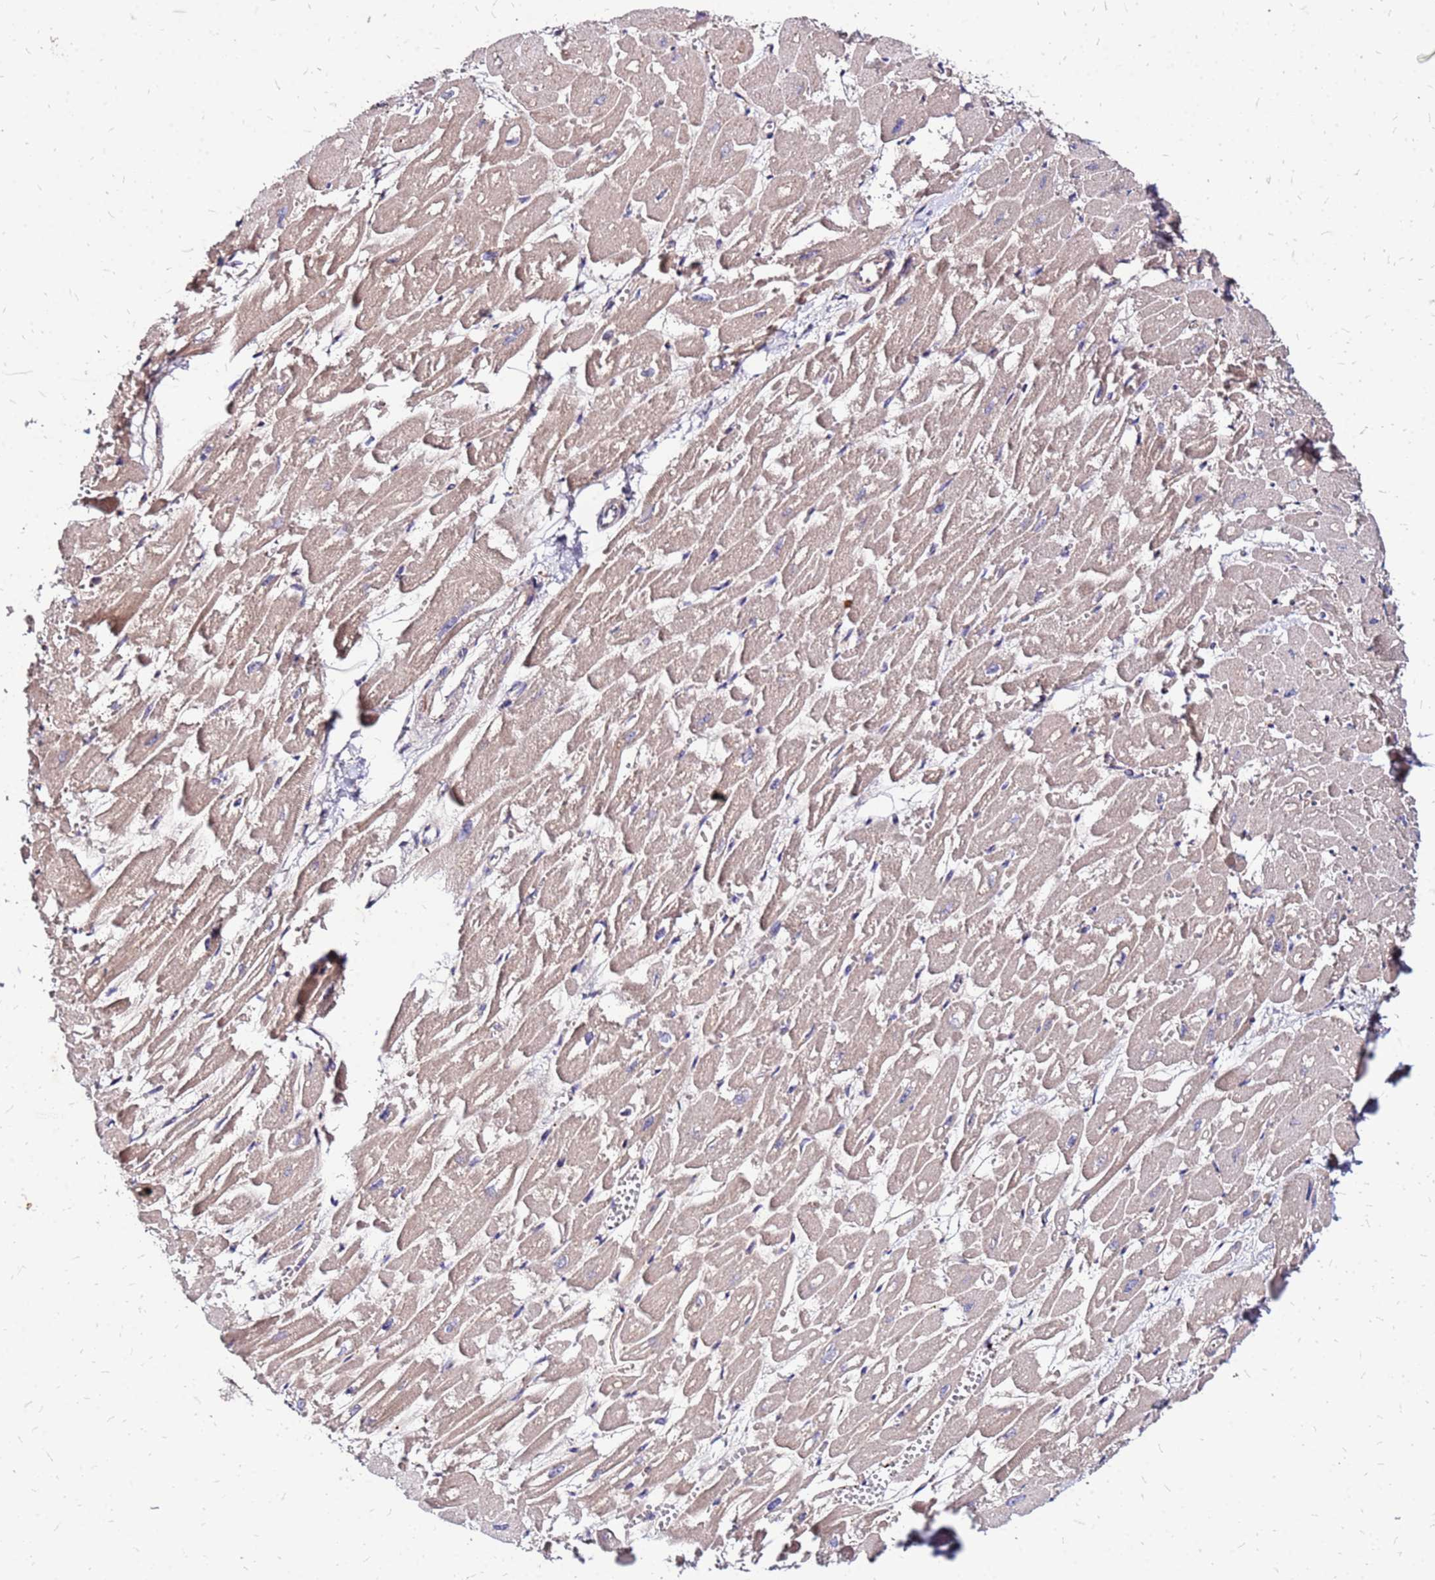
{"staining": {"intensity": "moderate", "quantity": "25%-75%", "location": "cytoplasmic/membranous"}, "tissue": "heart muscle", "cell_type": "Cardiomyocytes", "image_type": "normal", "snomed": [{"axis": "morphology", "description": "Normal tissue, NOS"}, {"axis": "topography", "description": "Heart"}], "caption": "IHC photomicrograph of unremarkable human heart muscle stained for a protein (brown), which demonstrates medium levels of moderate cytoplasmic/membranous positivity in about 25%-75% of cardiomyocytes.", "gene": "VMO1", "patient": {"sex": "male", "age": 54}}